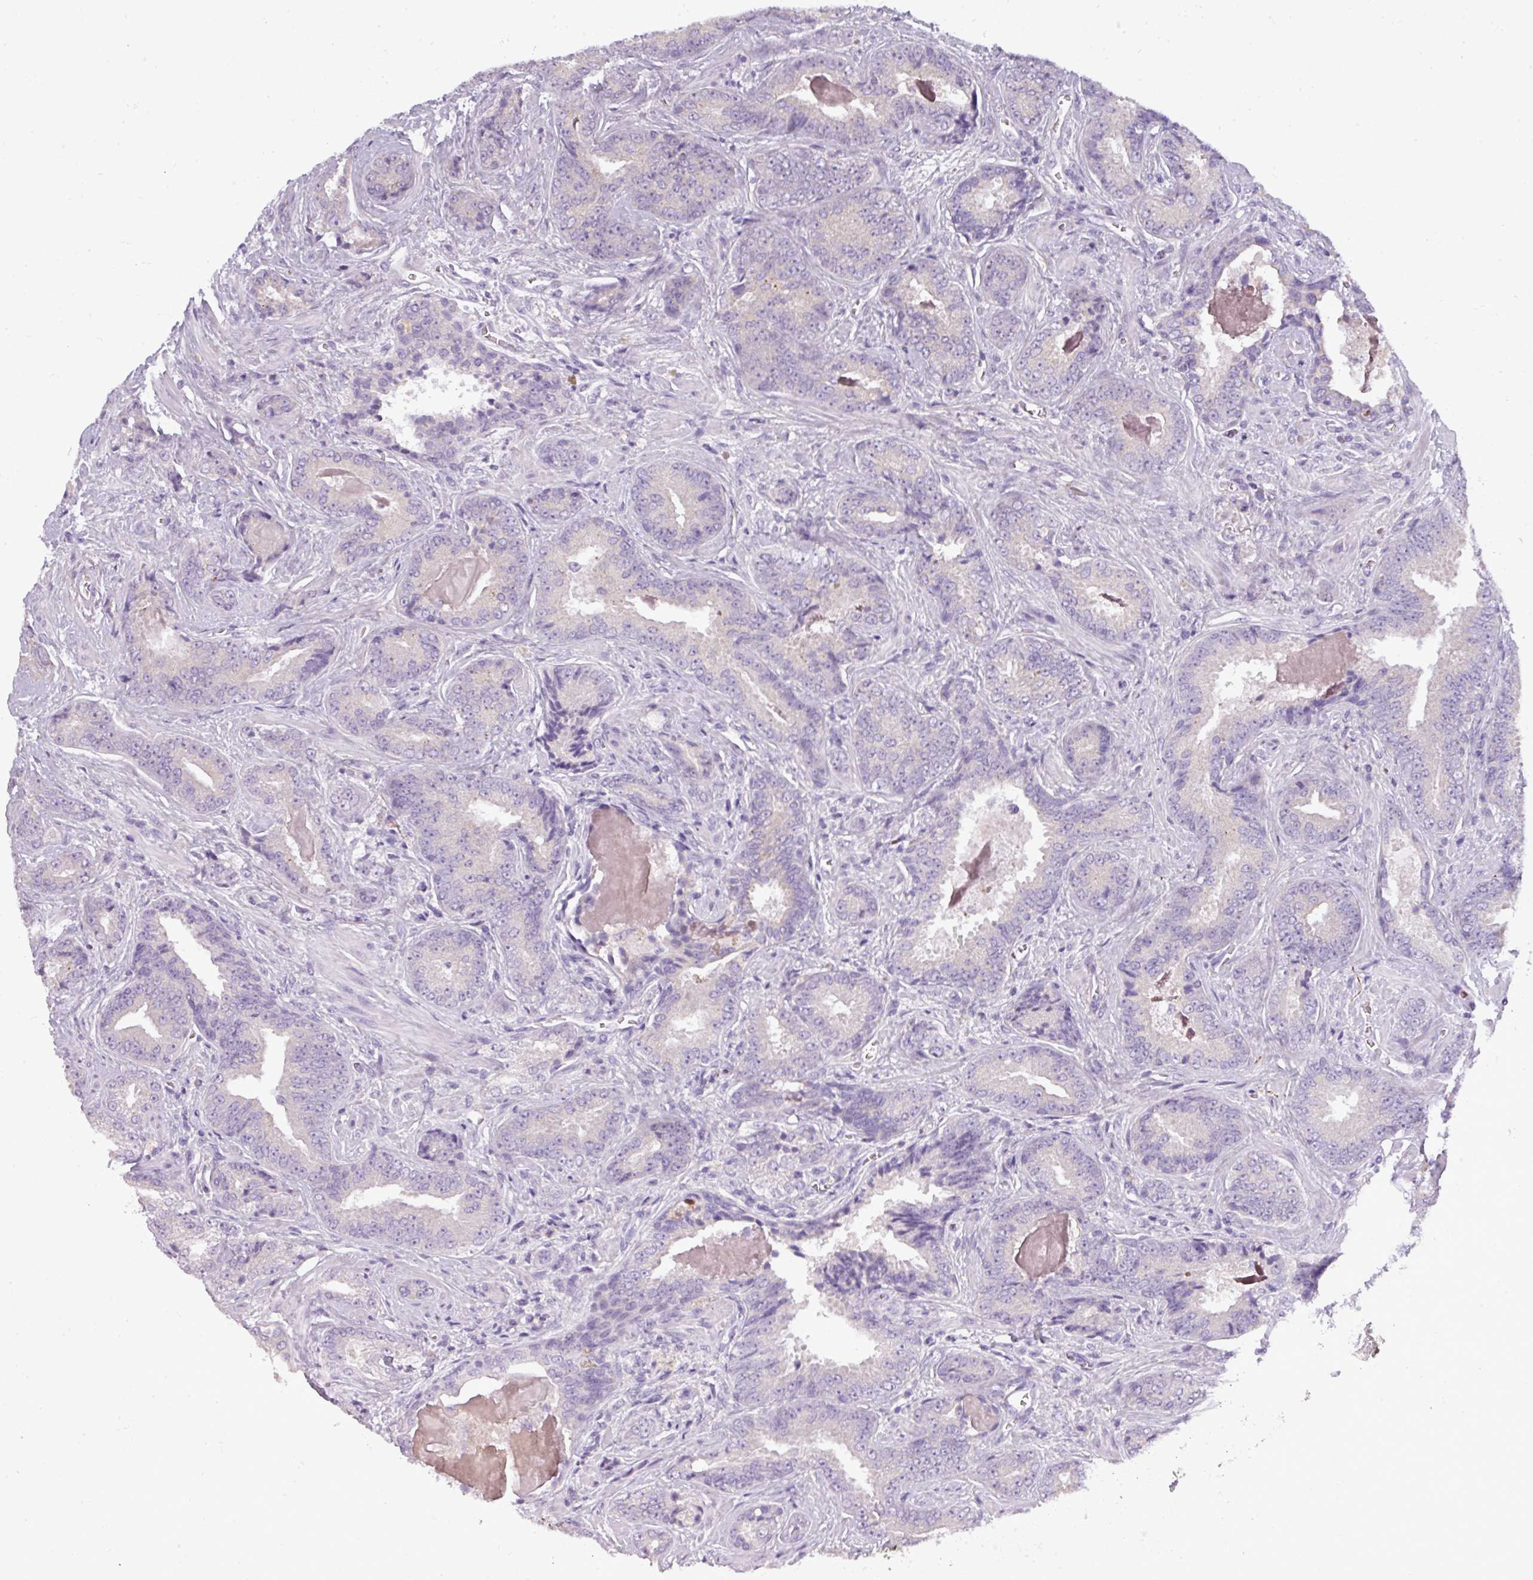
{"staining": {"intensity": "negative", "quantity": "none", "location": "none"}, "tissue": "prostate cancer", "cell_type": "Tumor cells", "image_type": "cancer", "snomed": [{"axis": "morphology", "description": "Adenocarcinoma, Low grade"}, {"axis": "topography", "description": "Prostate"}], "caption": "Prostate cancer (adenocarcinoma (low-grade)) was stained to show a protein in brown. There is no significant positivity in tumor cells.", "gene": "DNAAF9", "patient": {"sex": "male", "age": 62}}